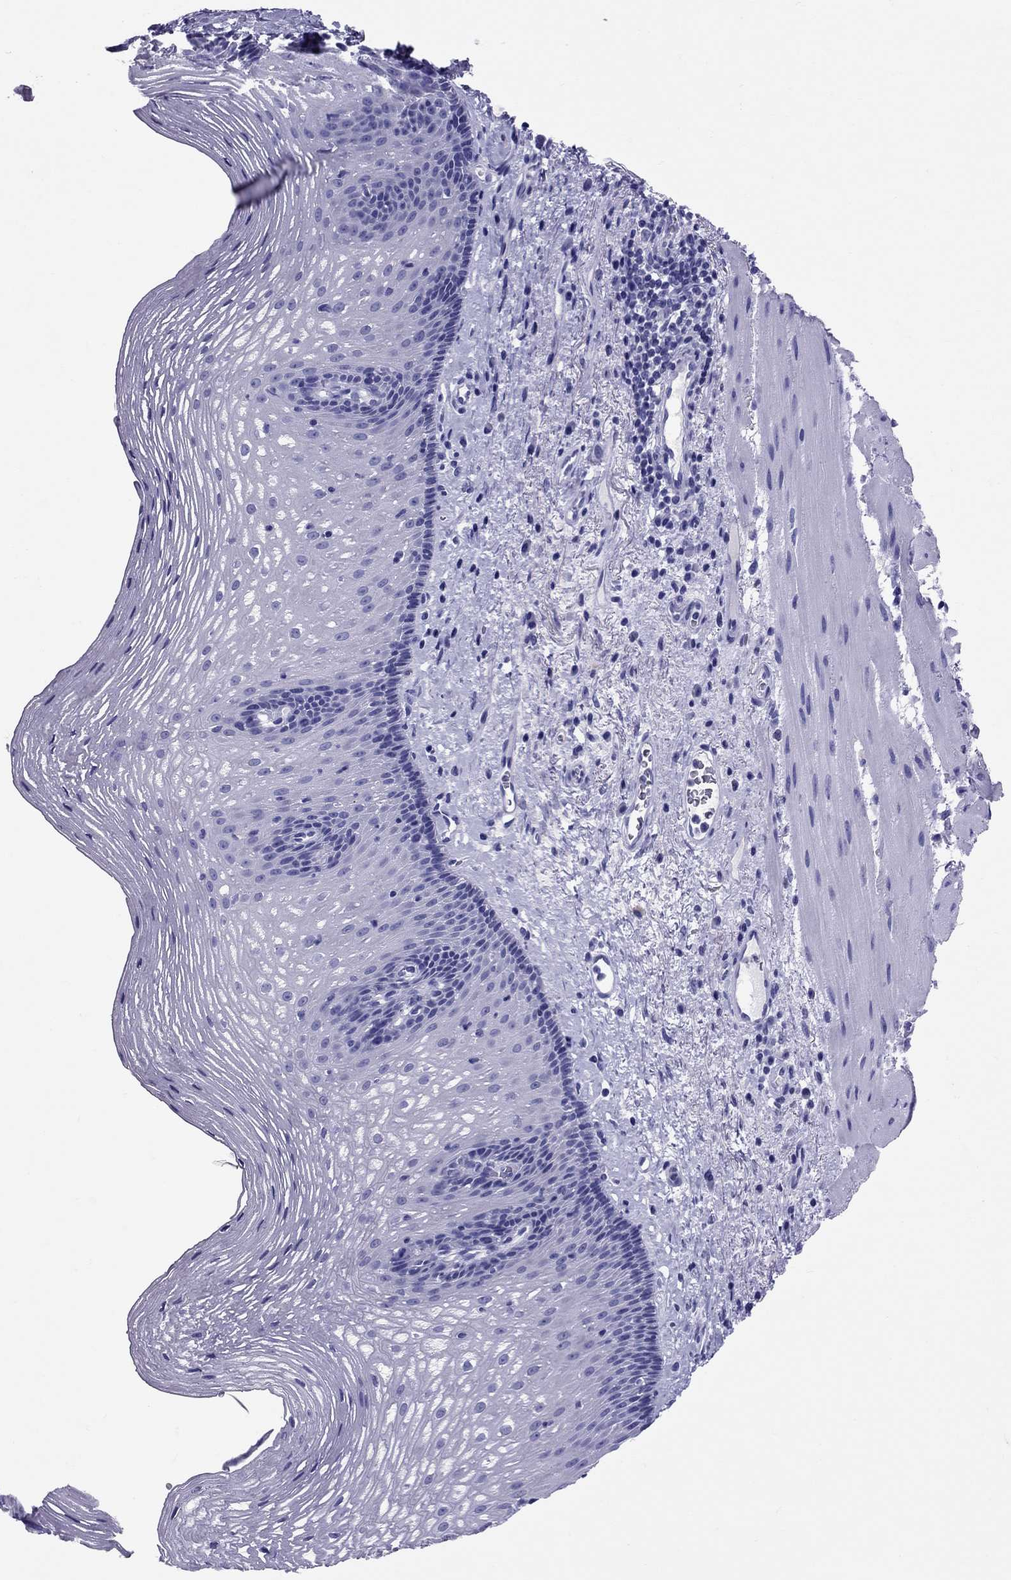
{"staining": {"intensity": "negative", "quantity": "none", "location": "none"}, "tissue": "esophagus", "cell_type": "Squamous epithelial cells", "image_type": "normal", "snomed": [{"axis": "morphology", "description": "Normal tissue, NOS"}, {"axis": "topography", "description": "Esophagus"}], "caption": "Immunohistochemistry histopathology image of normal esophagus: esophagus stained with DAB (3,3'-diaminobenzidine) exhibits no significant protein expression in squamous epithelial cells.", "gene": "AVPR1B", "patient": {"sex": "male", "age": 76}}